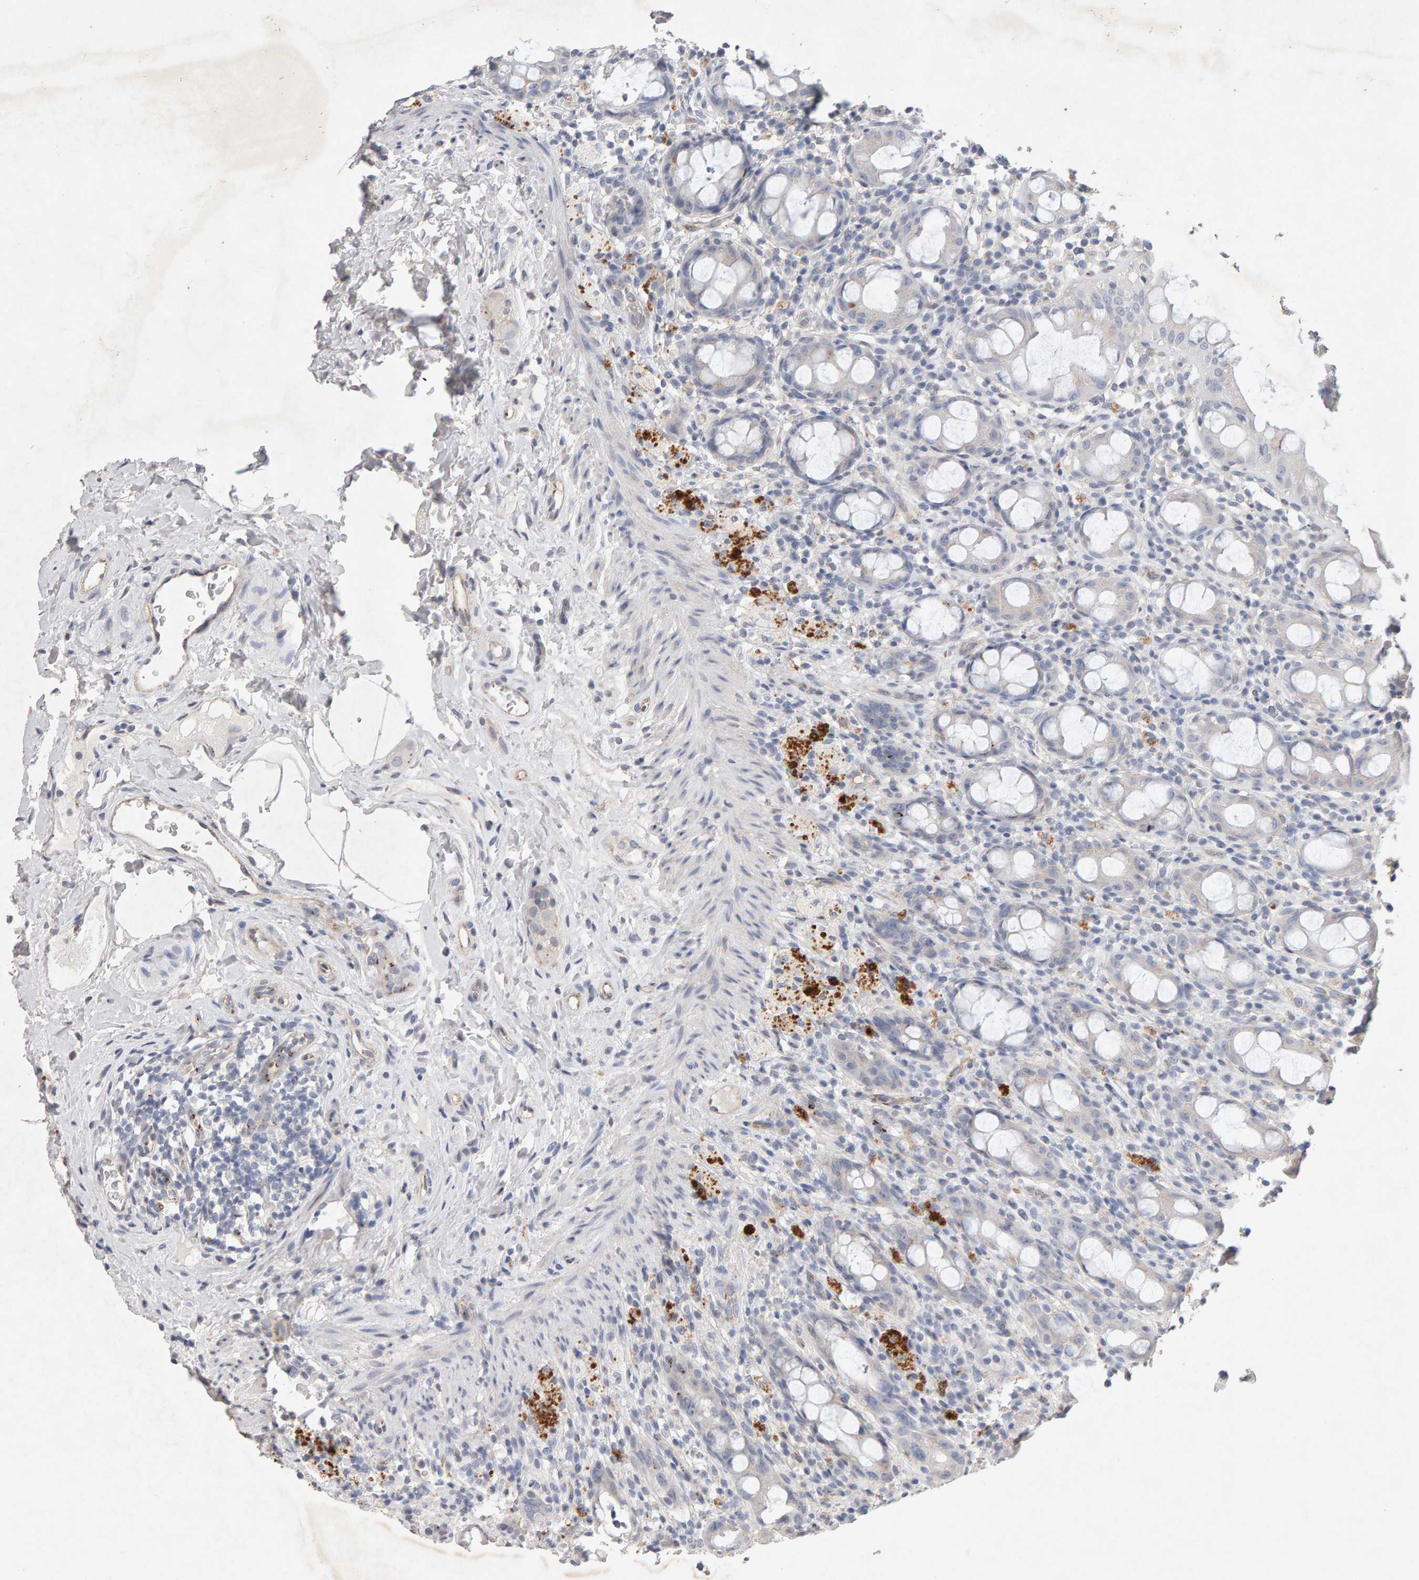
{"staining": {"intensity": "negative", "quantity": "none", "location": "none"}, "tissue": "rectum", "cell_type": "Glandular cells", "image_type": "normal", "snomed": [{"axis": "morphology", "description": "Normal tissue, NOS"}, {"axis": "topography", "description": "Rectum"}], "caption": "DAB immunohistochemical staining of normal rectum displays no significant positivity in glandular cells. (DAB (3,3'-diaminobenzidine) IHC visualized using brightfield microscopy, high magnification).", "gene": "PTPRM", "patient": {"sex": "male", "age": 44}}